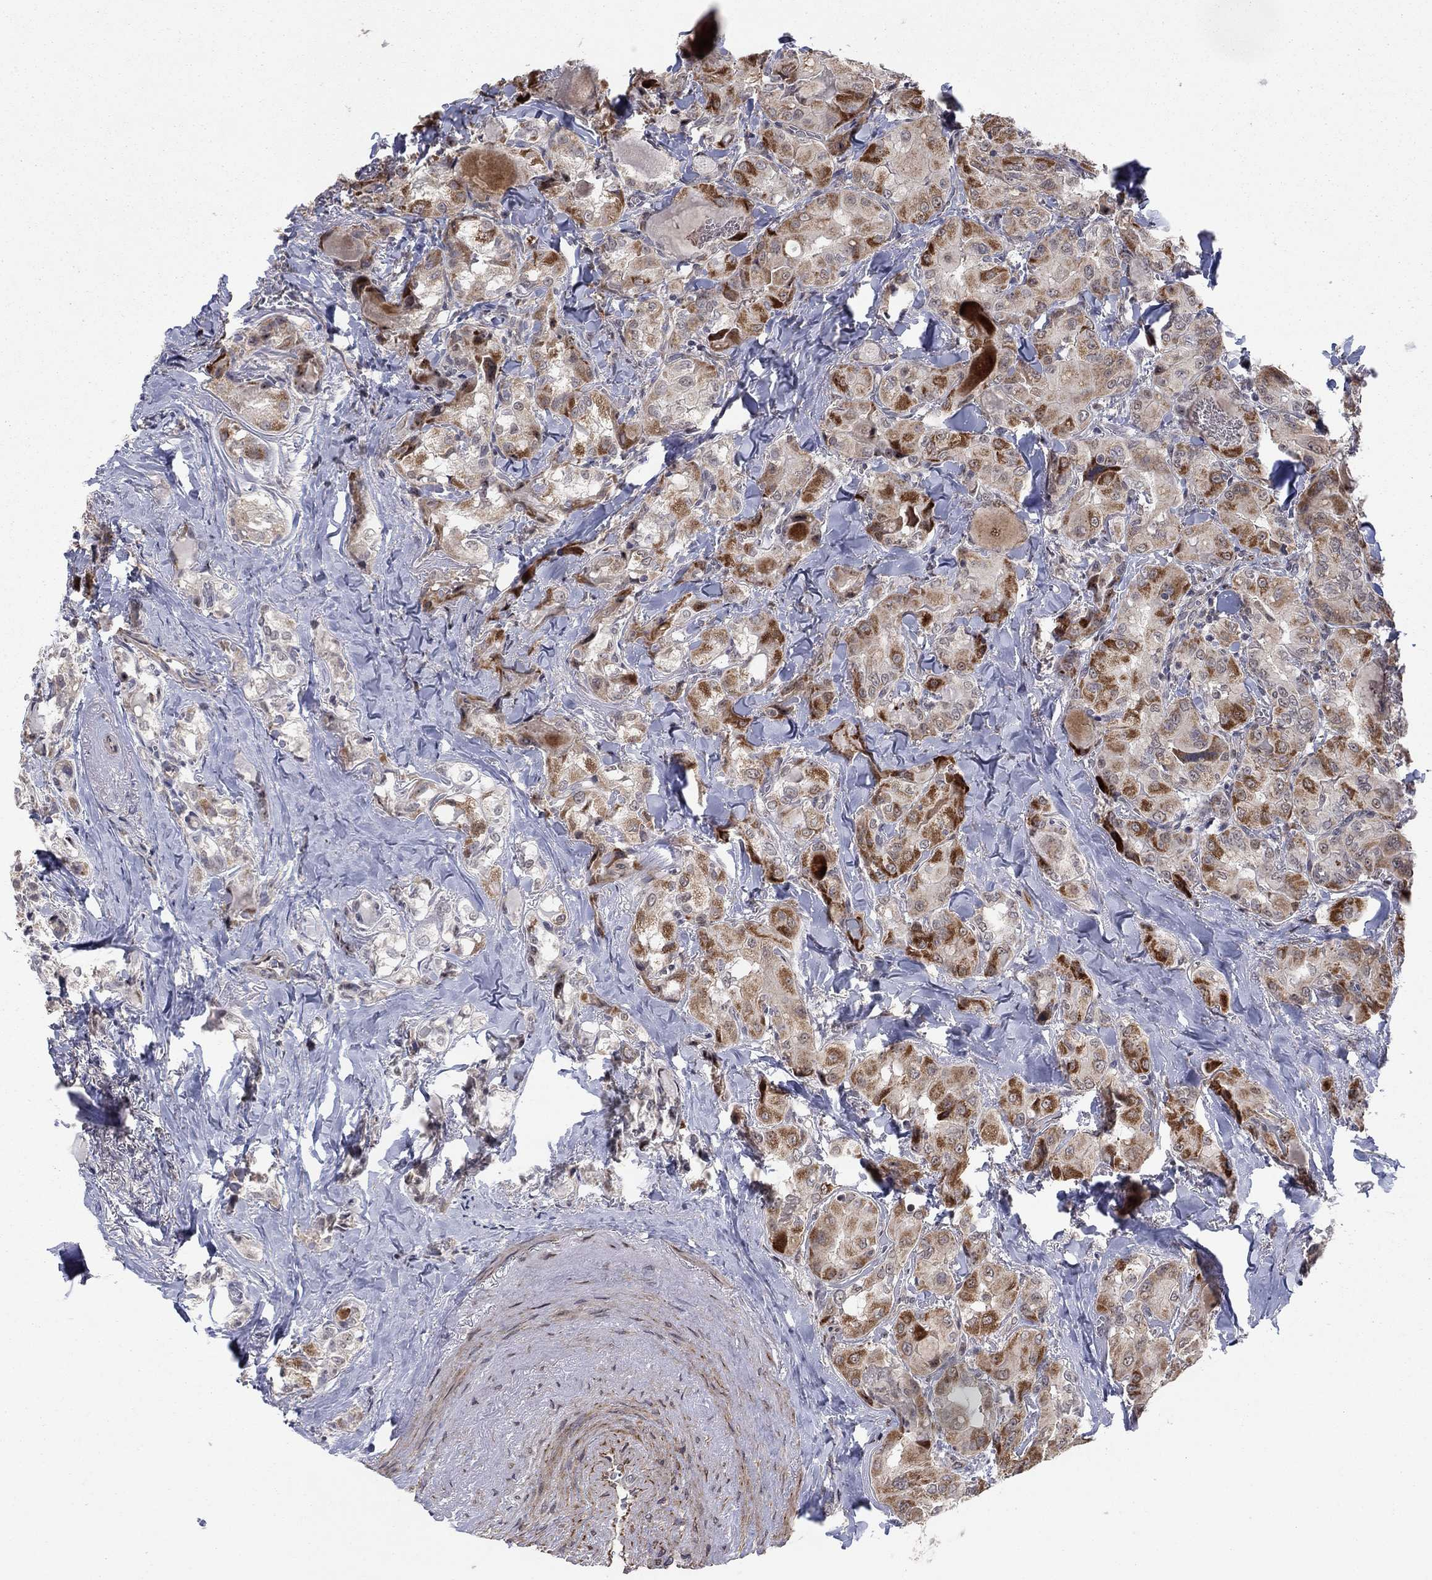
{"staining": {"intensity": "strong", "quantity": "<25%", "location": "cytoplasmic/membranous"}, "tissue": "thyroid cancer", "cell_type": "Tumor cells", "image_type": "cancer", "snomed": [{"axis": "morphology", "description": "Normal tissue, NOS"}, {"axis": "morphology", "description": "Papillary adenocarcinoma, NOS"}, {"axis": "topography", "description": "Thyroid gland"}], "caption": "Immunohistochemistry photomicrograph of neoplastic tissue: thyroid cancer stained using IHC displays medium levels of strong protein expression localized specifically in the cytoplasmic/membranous of tumor cells, appearing as a cytoplasmic/membranous brown color.", "gene": "ZNF395", "patient": {"sex": "female", "age": 66}}